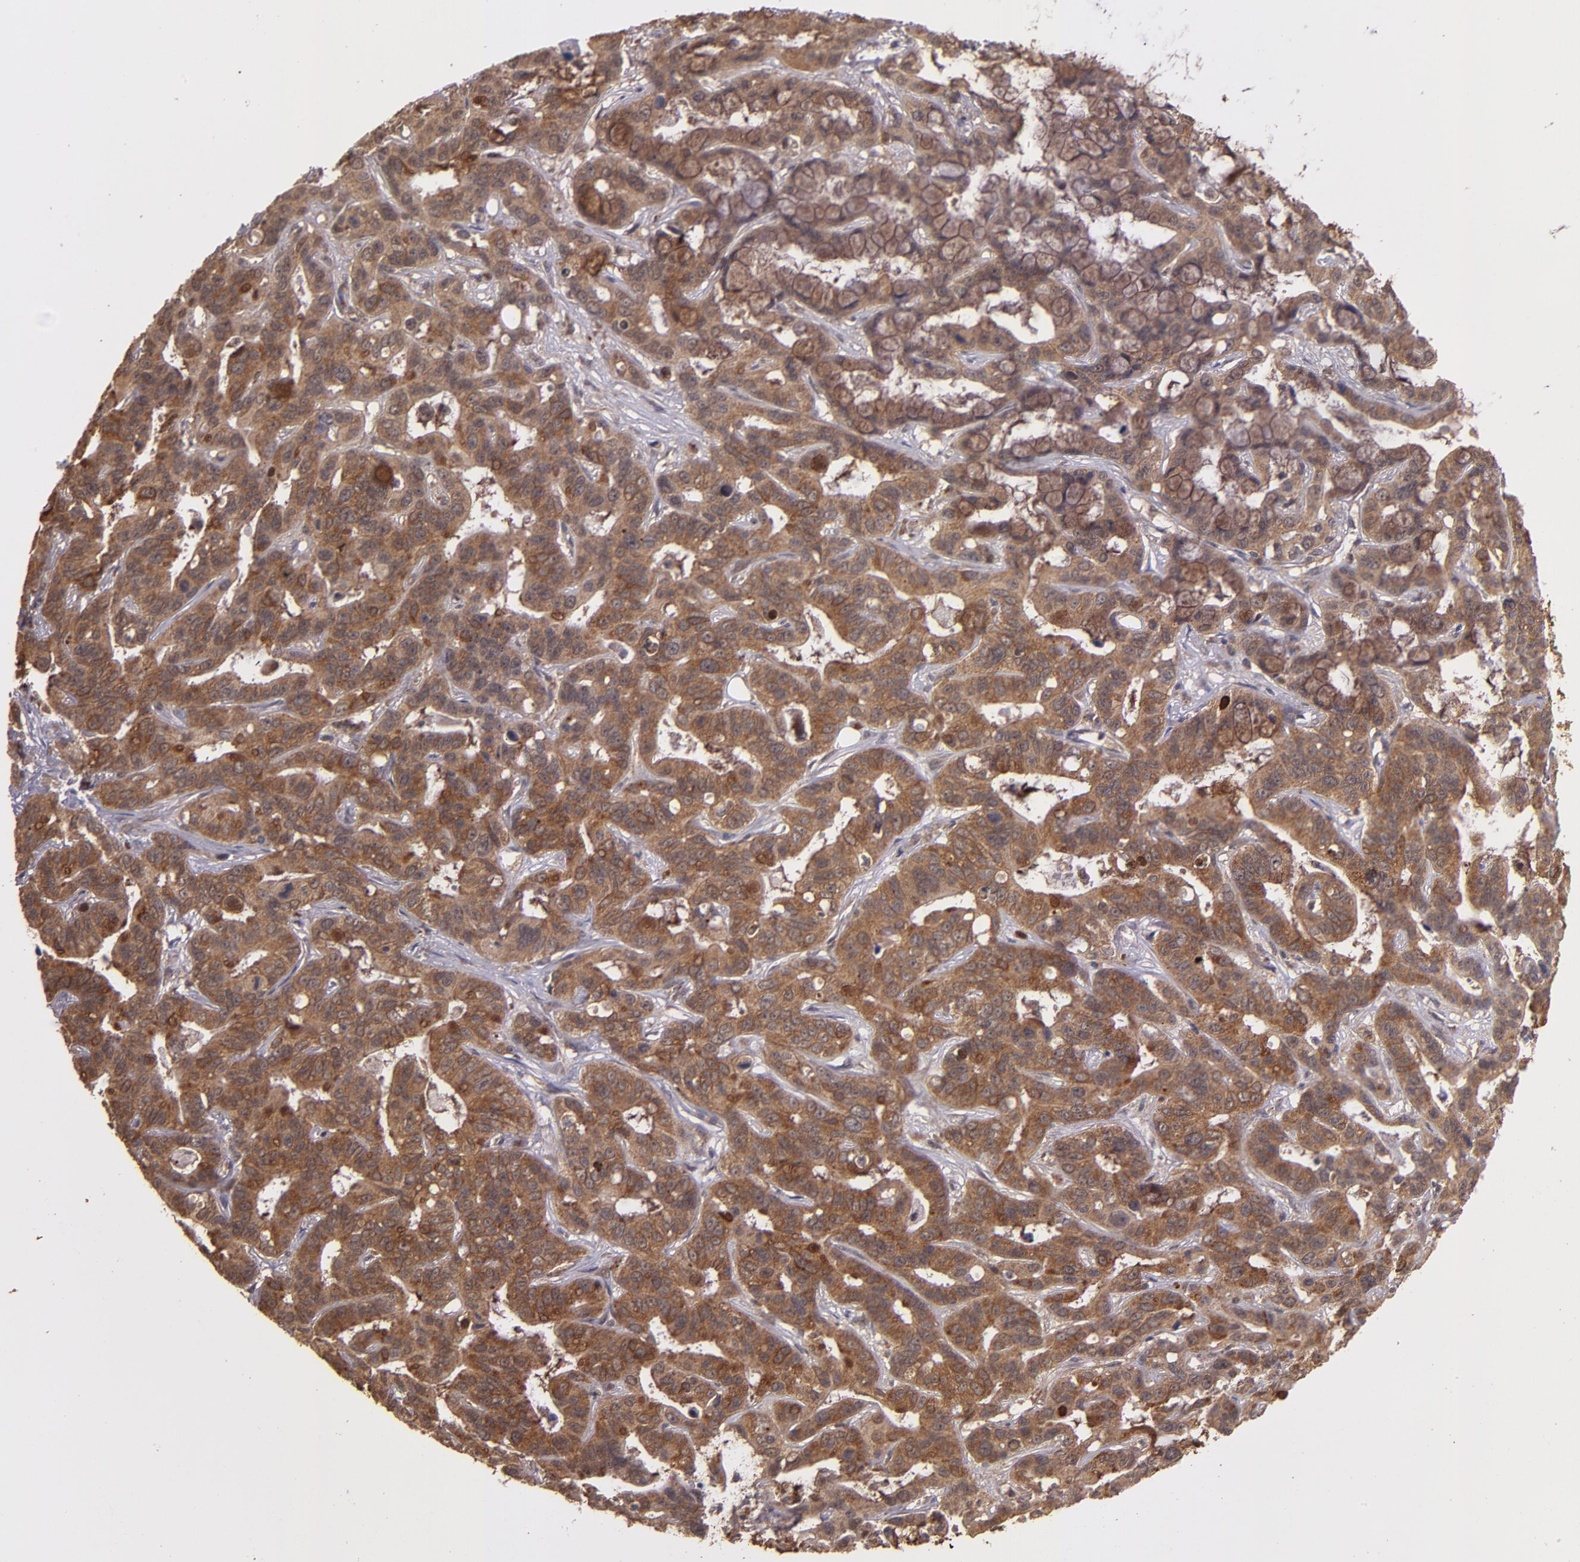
{"staining": {"intensity": "moderate", "quantity": ">75%", "location": "cytoplasmic/membranous"}, "tissue": "liver cancer", "cell_type": "Tumor cells", "image_type": "cancer", "snomed": [{"axis": "morphology", "description": "Cholangiocarcinoma"}, {"axis": "topography", "description": "Liver"}], "caption": "The immunohistochemical stain shows moderate cytoplasmic/membranous positivity in tumor cells of liver cancer (cholangiocarcinoma) tissue.", "gene": "FTSJ1", "patient": {"sex": "female", "age": 65}}